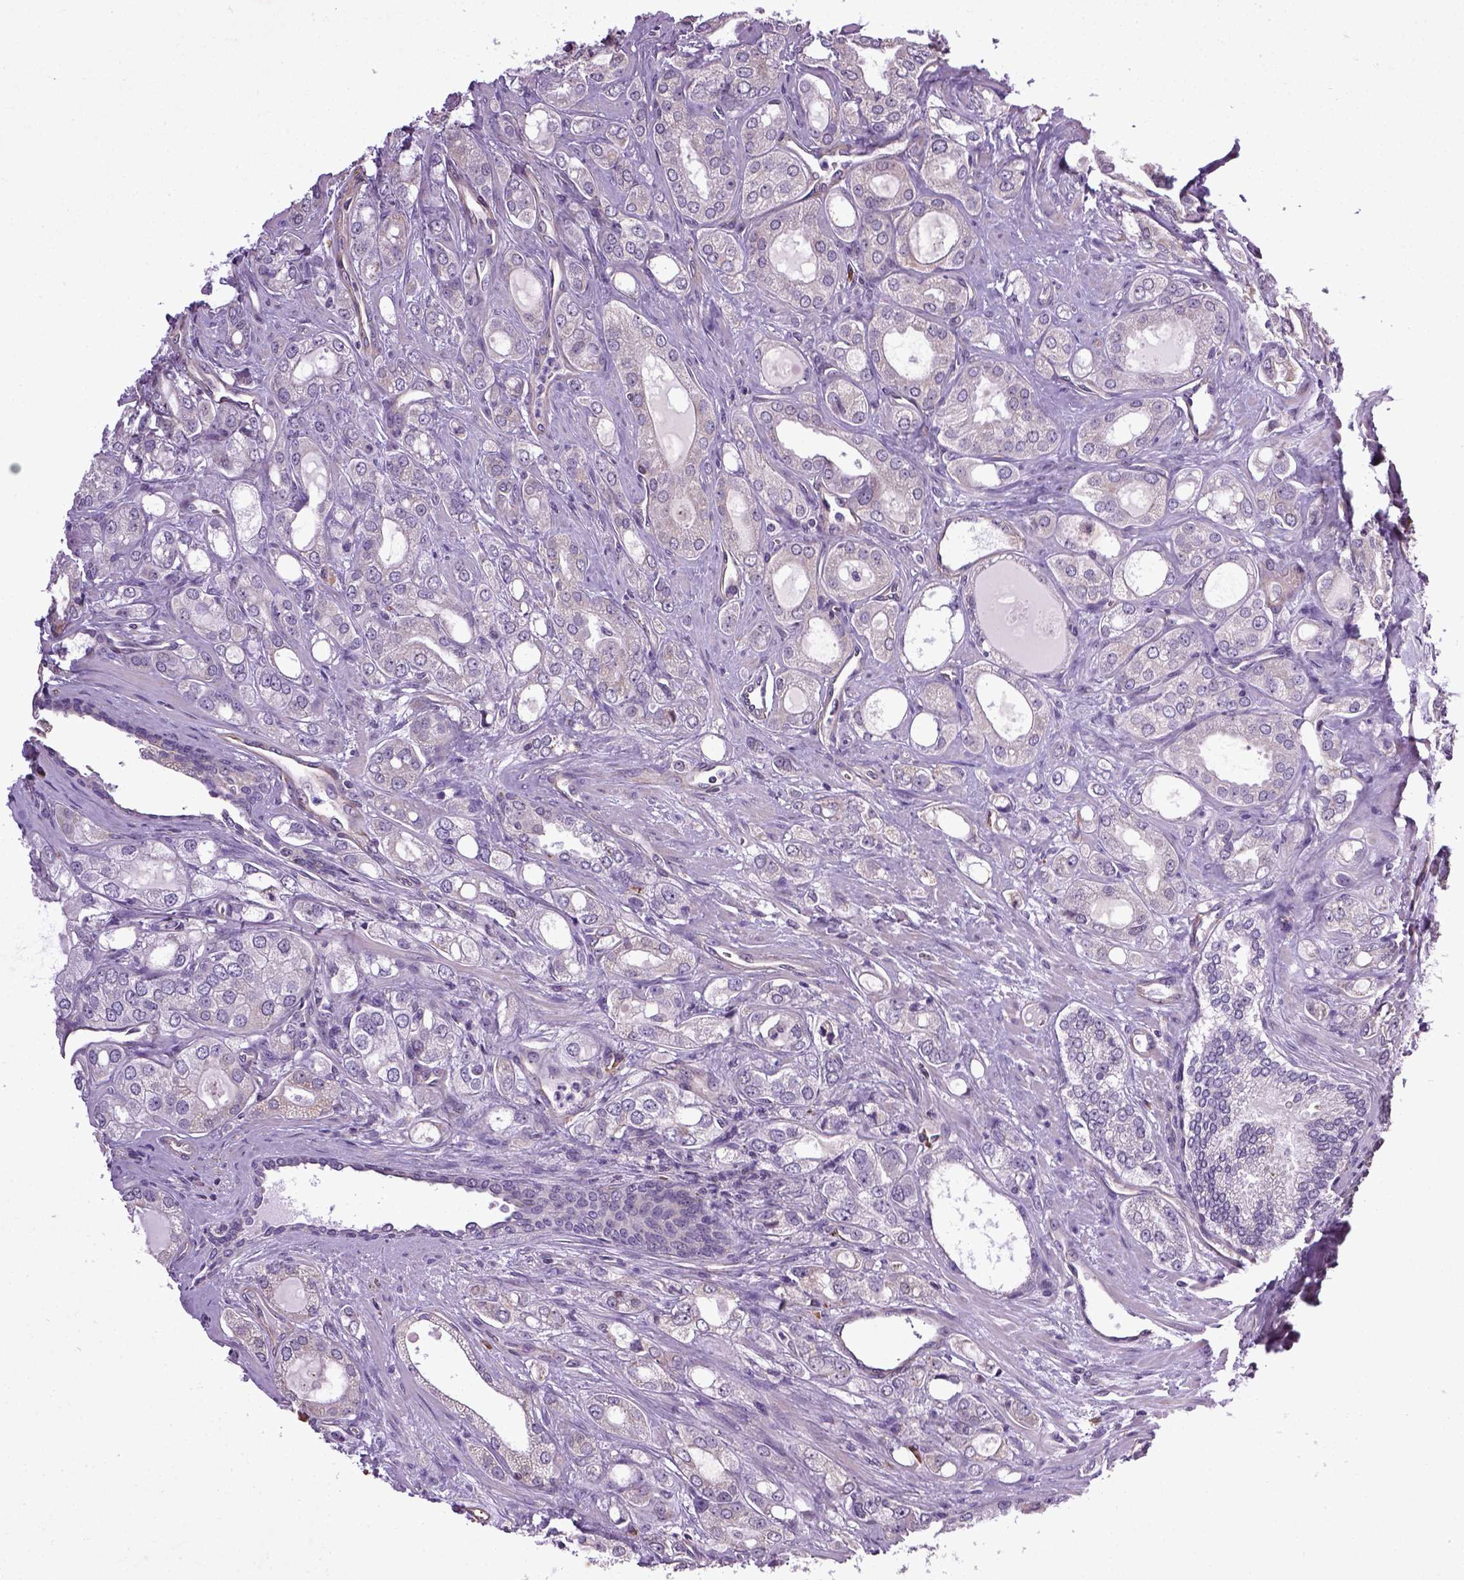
{"staining": {"intensity": "negative", "quantity": "none", "location": "none"}, "tissue": "prostate cancer", "cell_type": "Tumor cells", "image_type": "cancer", "snomed": [{"axis": "morphology", "description": "Adenocarcinoma, NOS"}, {"axis": "morphology", "description": "Adenocarcinoma, High grade"}, {"axis": "topography", "description": "Prostate"}], "caption": "The IHC image has no significant positivity in tumor cells of prostate adenocarcinoma (high-grade) tissue. (Brightfield microscopy of DAB immunohistochemistry at high magnification).", "gene": "TPRG1", "patient": {"sex": "male", "age": 70}}